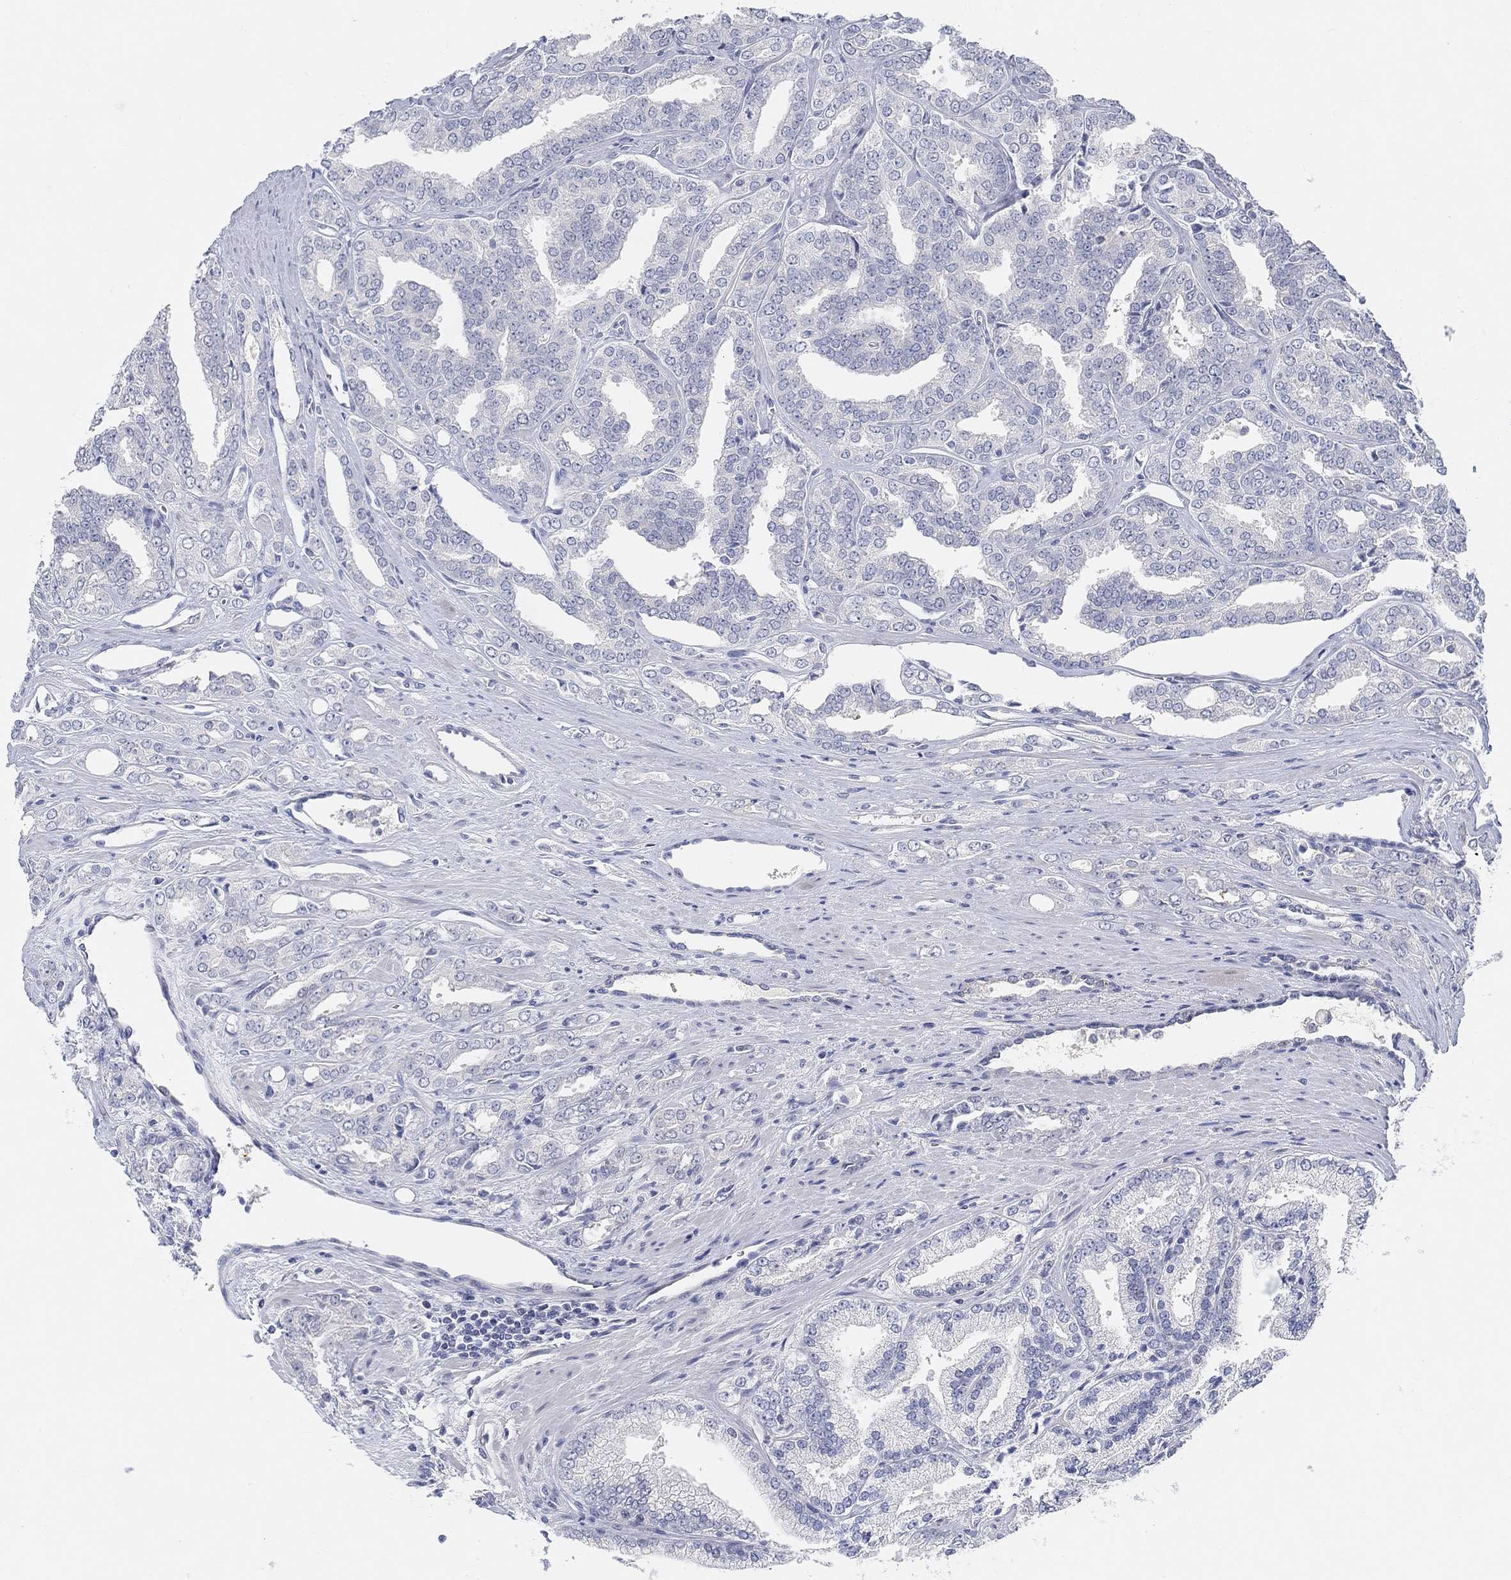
{"staining": {"intensity": "negative", "quantity": "none", "location": "none"}, "tissue": "prostate cancer", "cell_type": "Tumor cells", "image_type": "cancer", "snomed": [{"axis": "morphology", "description": "Adenocarcinoma, NOS"}, {"axis": "morphology", "description": "Adenocarcinoma, High grade"}, {"axis": "topography", "description": "Prostate"}], "caption": "Immunohistochemistry (IHC) micrograph of neoplastic tissue: prostate cancer stained with DAB displays no significant protein positivity in tumor cells.", "gene": "SNTG2", "patient": {"sex": "male", "age": 70}}